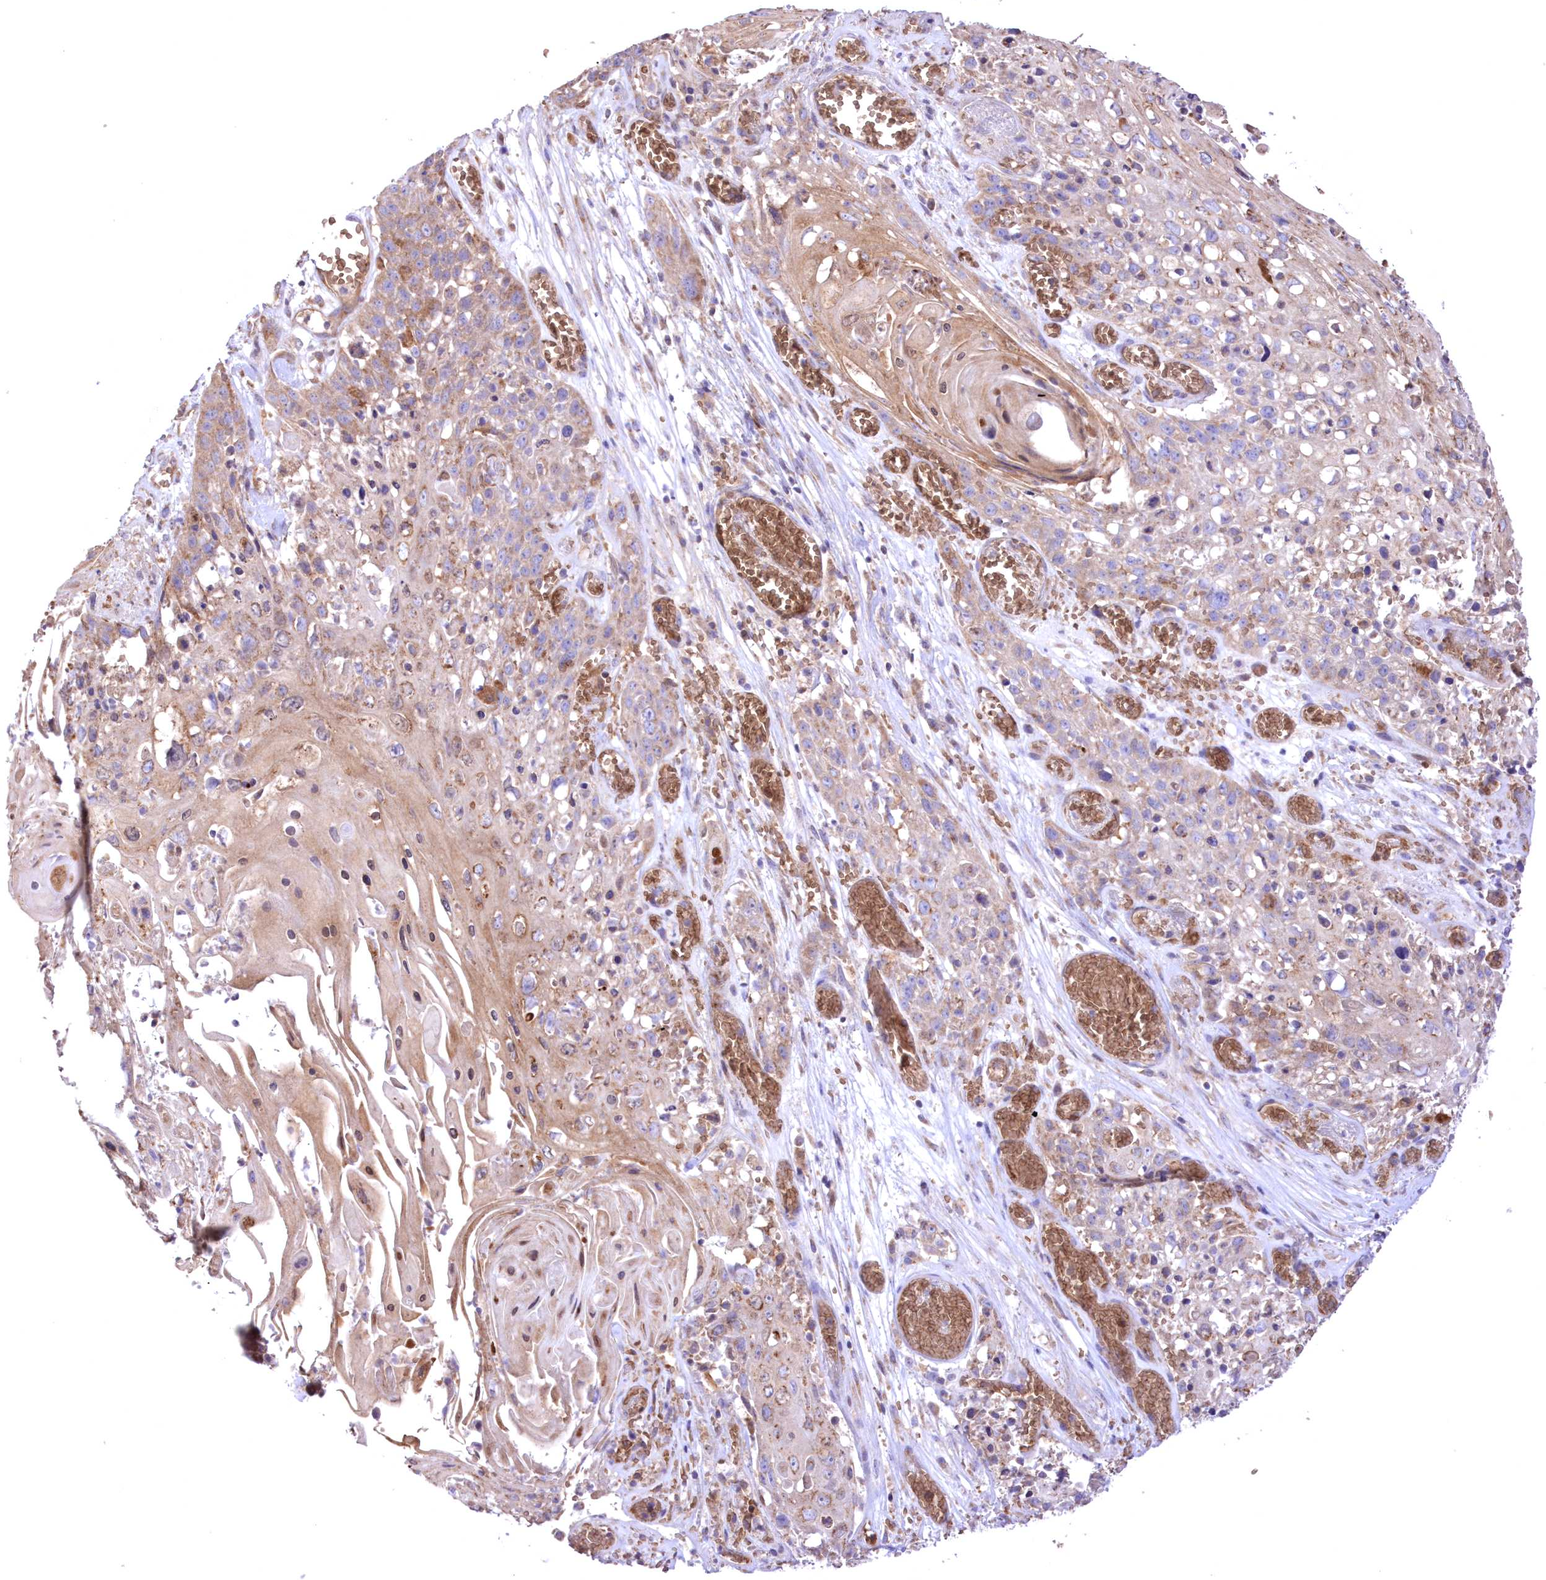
{"staining": {"intensity": "weak", "quantity": "25%-75%", "location": "cytoplasmic/membranous"}, "tissue": "skin cancer", "cell_type": "Tumor cells", "image_type": "cancer", "snomed": [{"axis": "morphology", "description": "Squamous cell carcinoma, NOS"}, {"axis": "topography", "description": "Skin"}], "caption": "A low amount of weak cytoplasmic/membranous staining is identified in about 25%-75% of tumor cells in skin cancer tissue. Nuclei are stained in blue.", "gene": "FCHO2", "patient": {"sex": "male", "age": 55}}